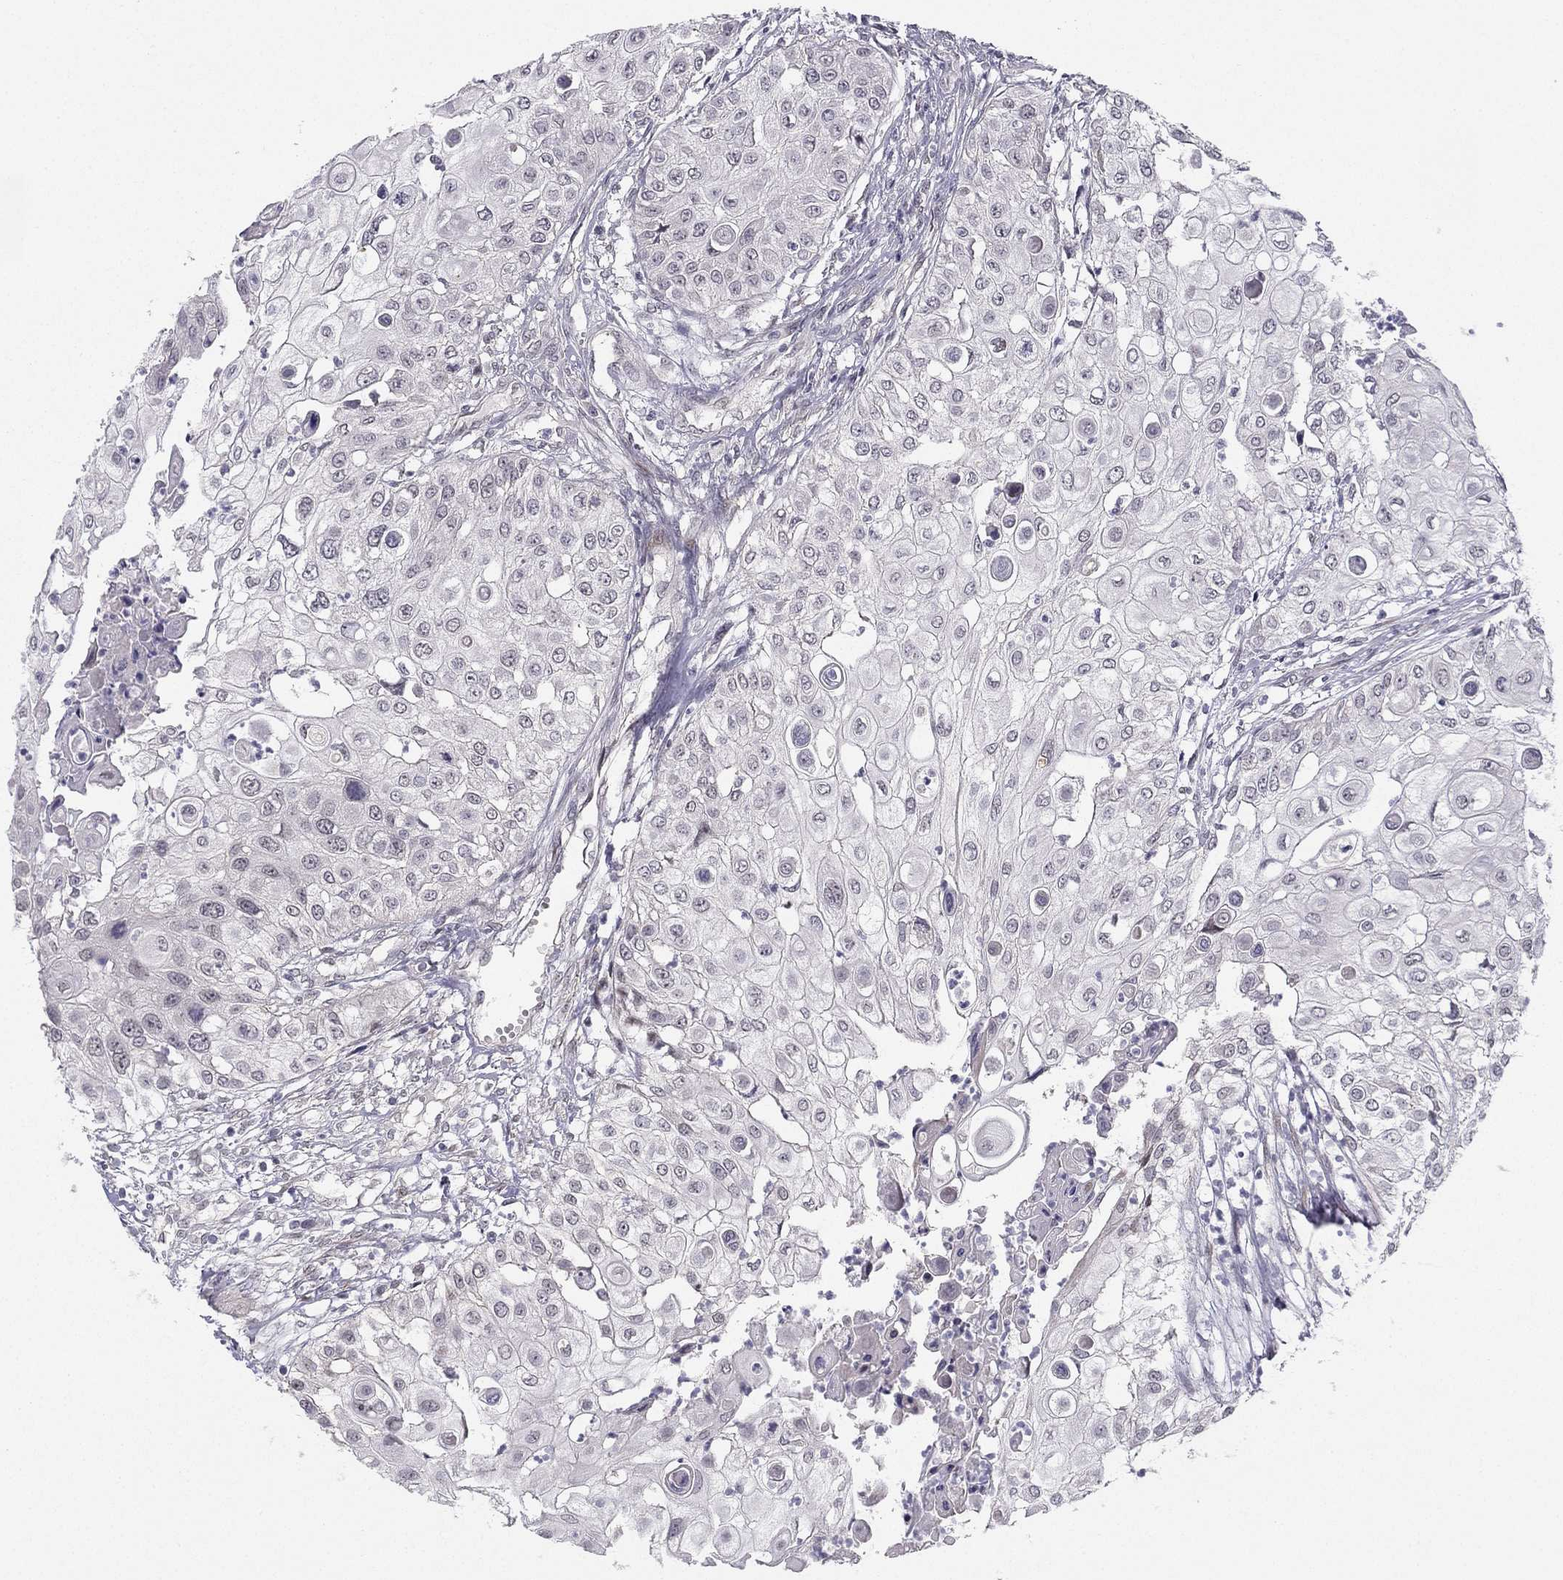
{"staining": {"intensity": "negative", "quantity": "none", "location": "none"}, "tissue": "urothelial cancer", "cell_type": "Tumor cells", "image_type": "cancer", "snomed": [{"axis": "morphology", "description": "Urothelial carcinoma, High grade"}, {"axis": "topography", "description": "Urinary bladder"}], "caption": "Immunohistochemical staining of urothelial cancer displays no significant positivity in tumor cells.", "gene": "CHST8", "patient": {"sex": "female", "age": 79}}